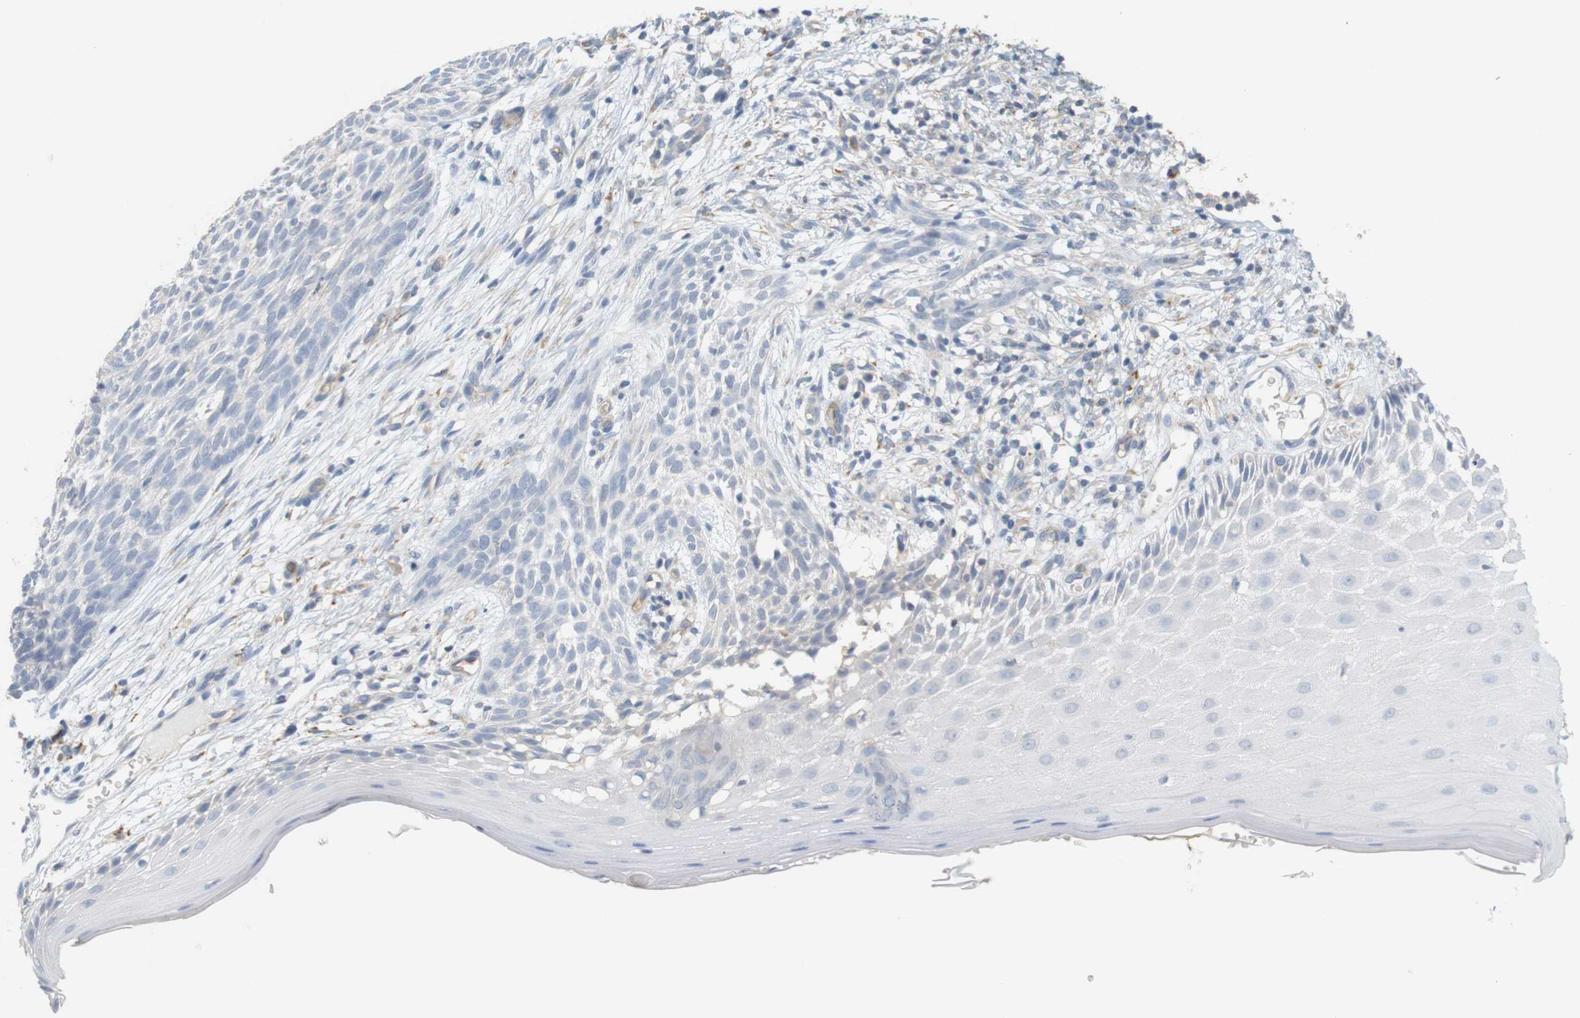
{"staining": {"intensity": "negative", "quantity": "none", "location": "none"}, "tissue": "skin cancer", "cell_type": "Tumor cells", "image_type": "cancer", "snomed": [{"axis": "morphology", "description": "Basal cell carcinoma"}, {"axis": "topography", "description": "Skin"}], "caption": "The histopathology image reveals no staining of tumor cells in skin basal cell carcinoma. (DAB immunohistochemistry, high magnification).", "gene": "OSR1", "patient": {"sex": "female", "age": 59}}